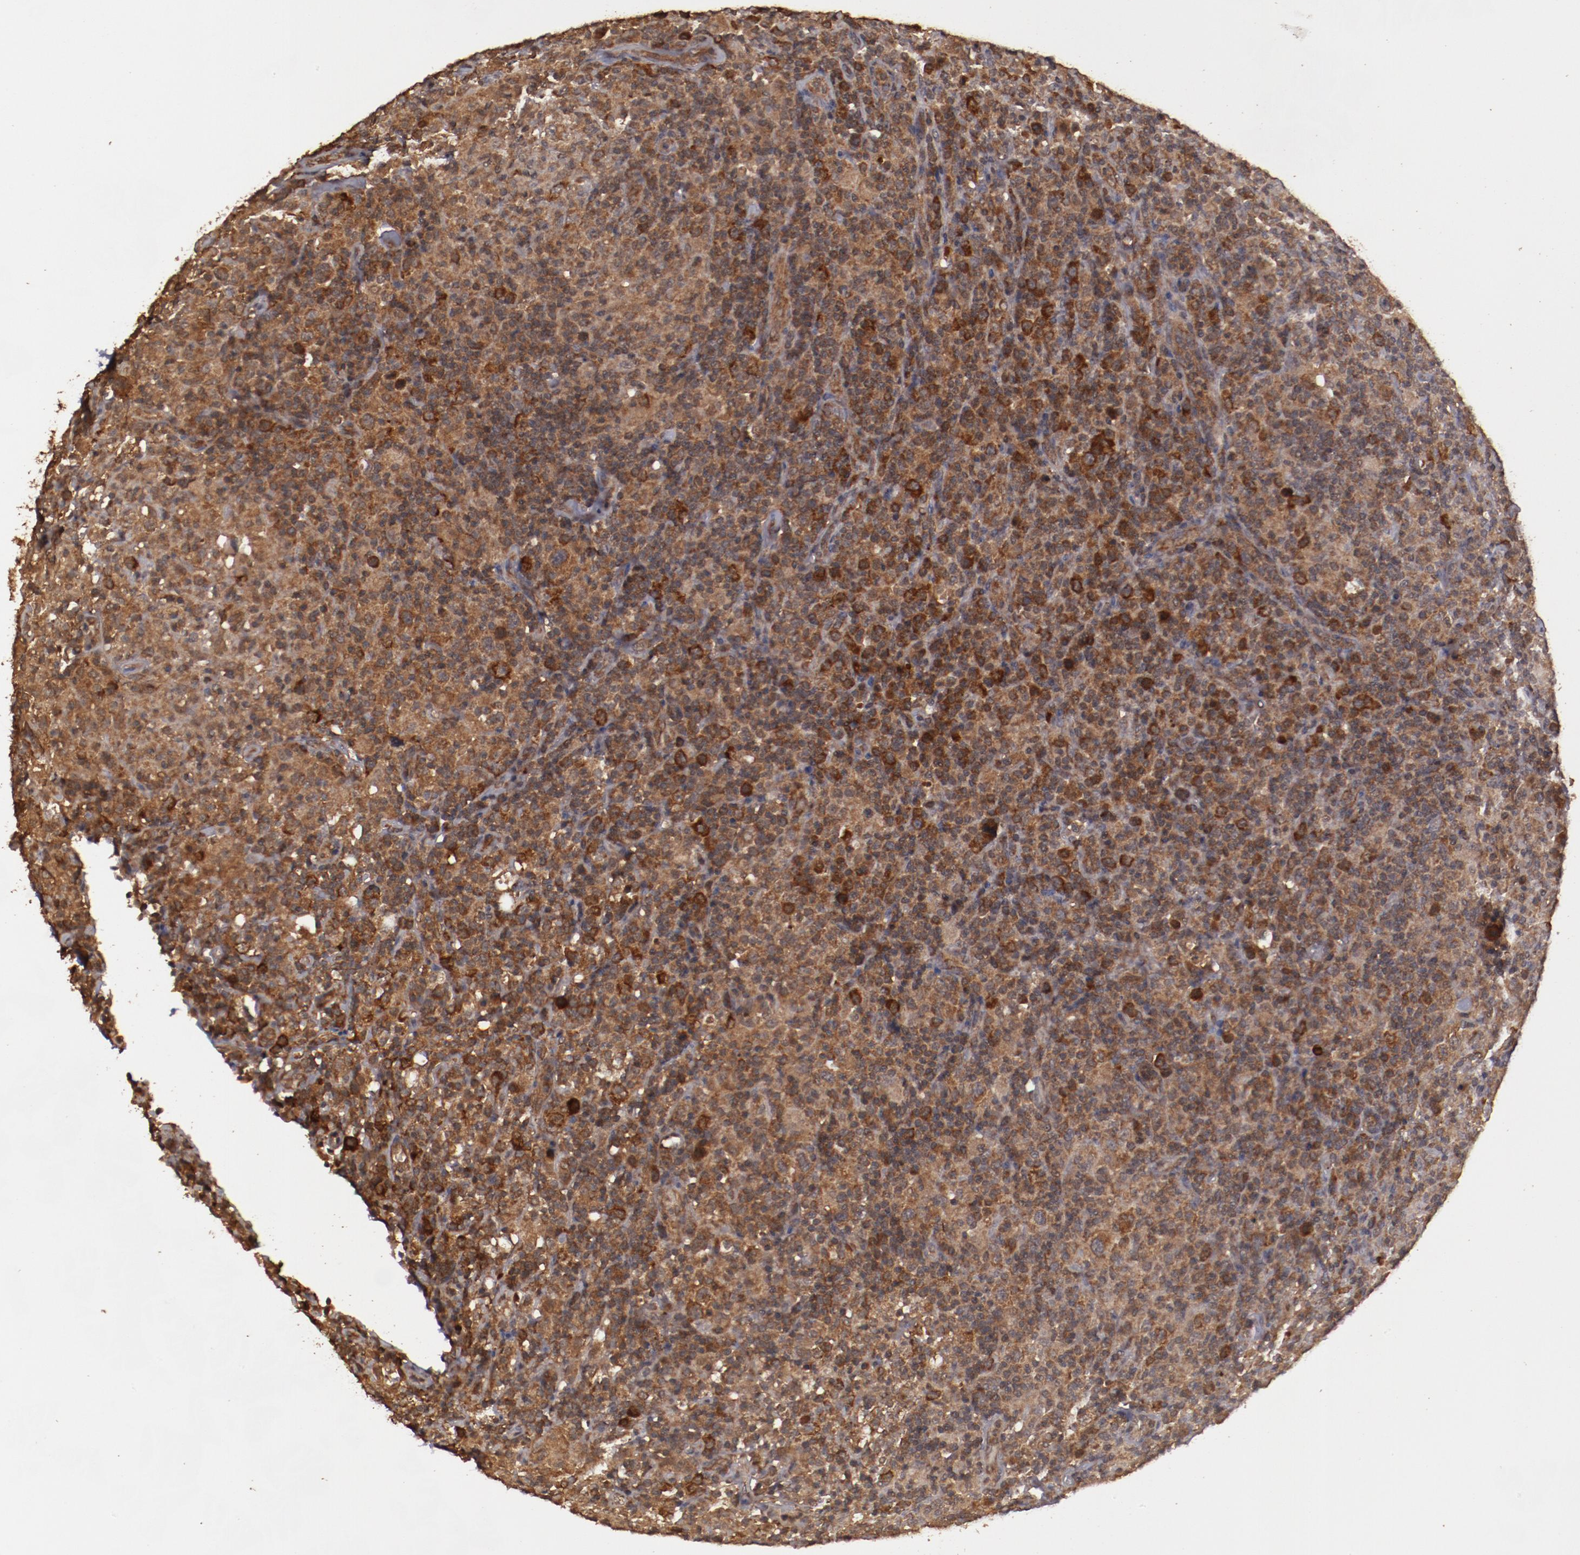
{"staining": {"intensity": "strong", "quantity": ">75%", "location": "cytoplasmic/membranous"}, "tissue": "lymphoma", "cell_type": "Tumor cells", "image_type": "cancer", "snomed": [{"axis": "morphology", "description": "Hodgkin's disease, NOS"}, {"axis": "topography", "description": "Lymph node"}], "caption": "Human Hodgkin's disease stained with a brown dye shows strong cytoplasmic/membranous positive positivity in approximately >75% of tumor cells.", "gene": "TXNDC16", "patient": {"sex": "male", "age": 65}}